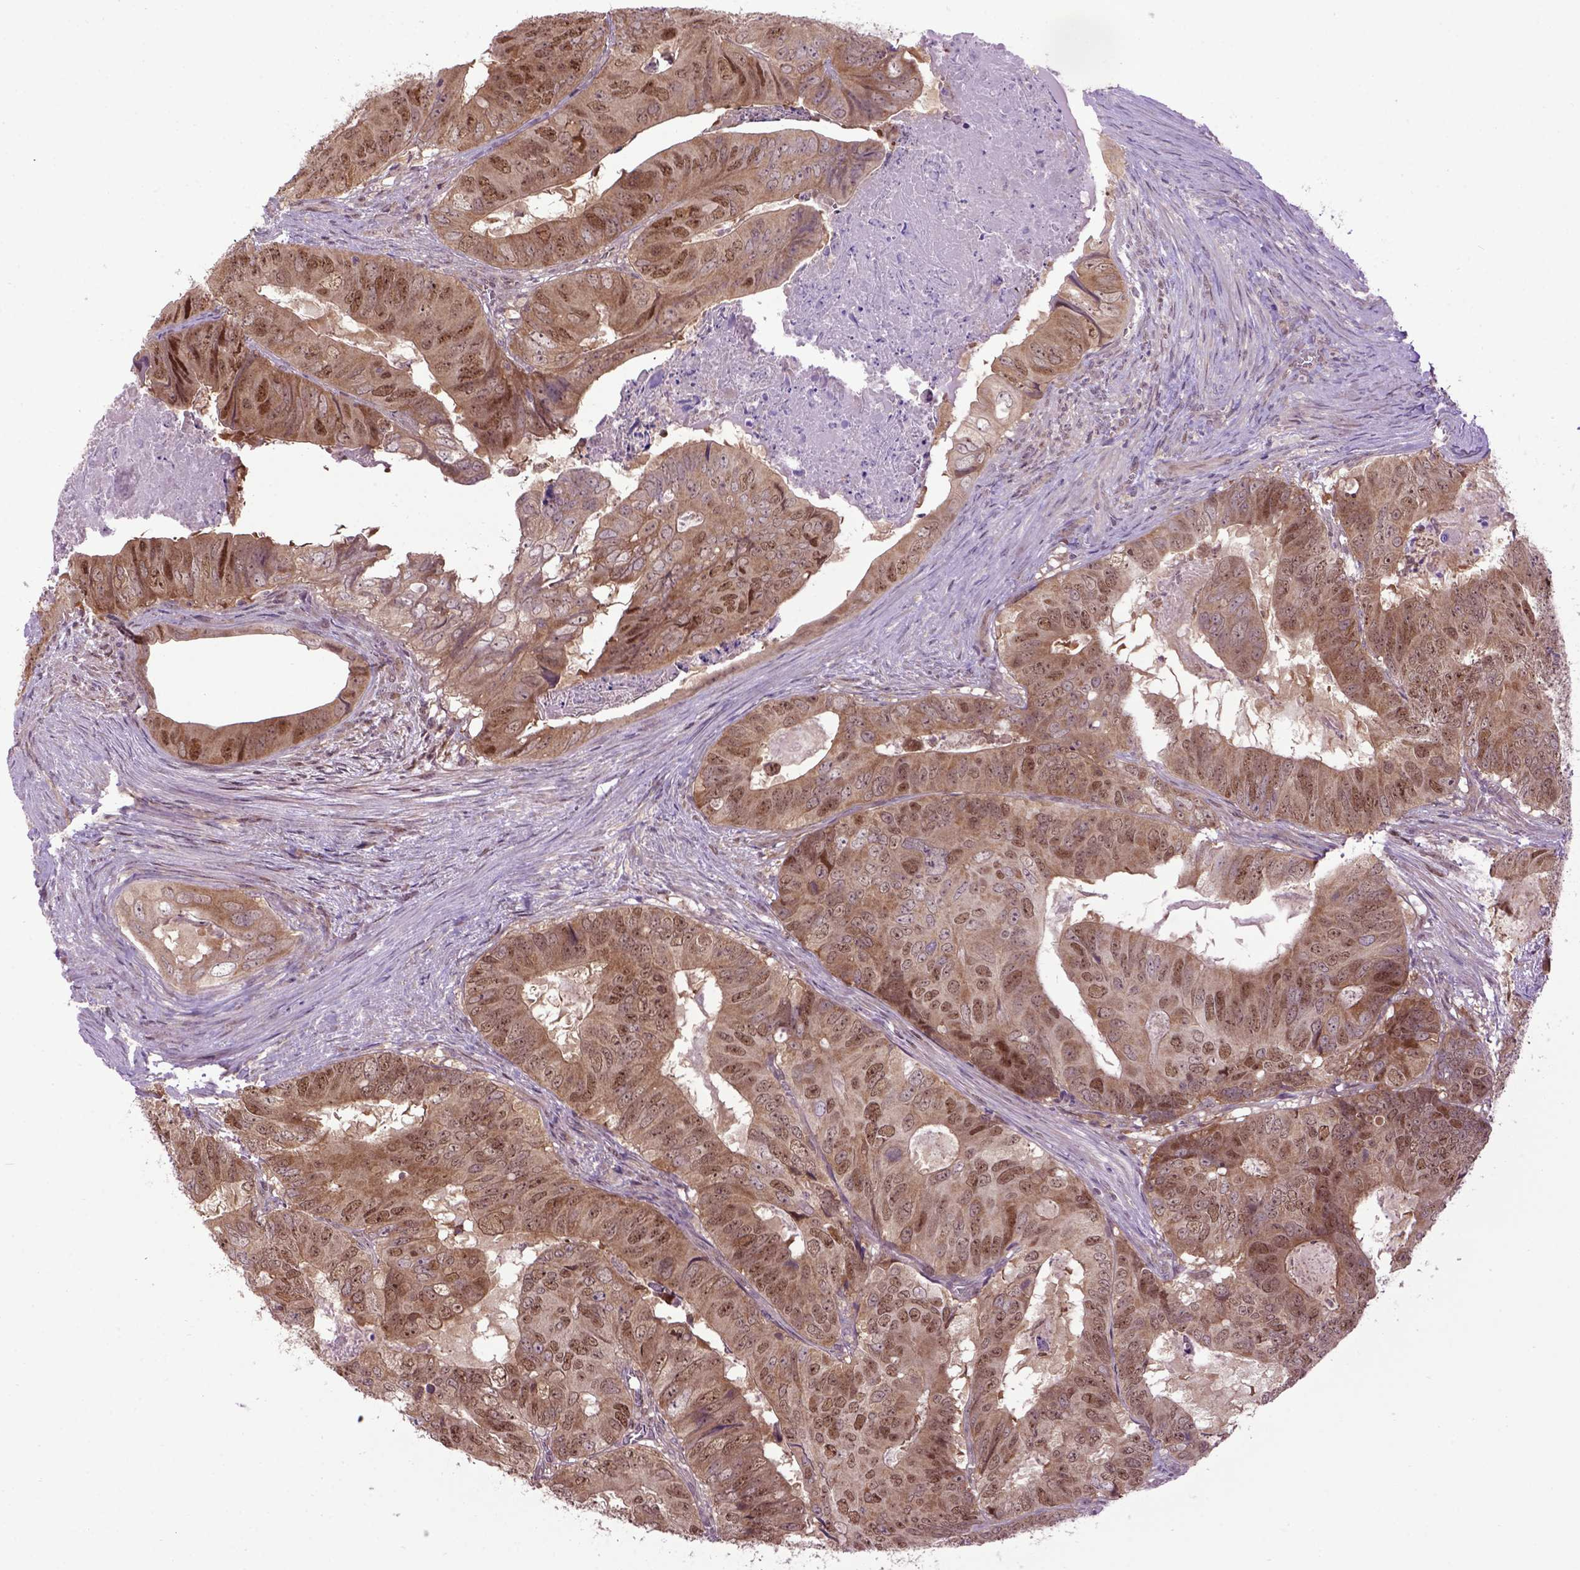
{"staining": {"intensity": "moderate", "quantity": ">75%", "location": "cytoplasmic/membranous,nuclear"}, "tissue": "colorectal cancer", "cell_type": "Tumor cells", "image_type": "cancer", "snomed": [{"axis": "morphology", "description": "Adenocarcinoma, NOS"}, {"axis": "topography", "description": "Colon"}], "caption": "Colorectal cancer stained with a brown dye exhibits moderate cytoplasmic/membranous and nuclear positive staining in approximately >75% of tumor cells.", "gene": "WDR48", "patient": {"sex": "male", "age": 79}}